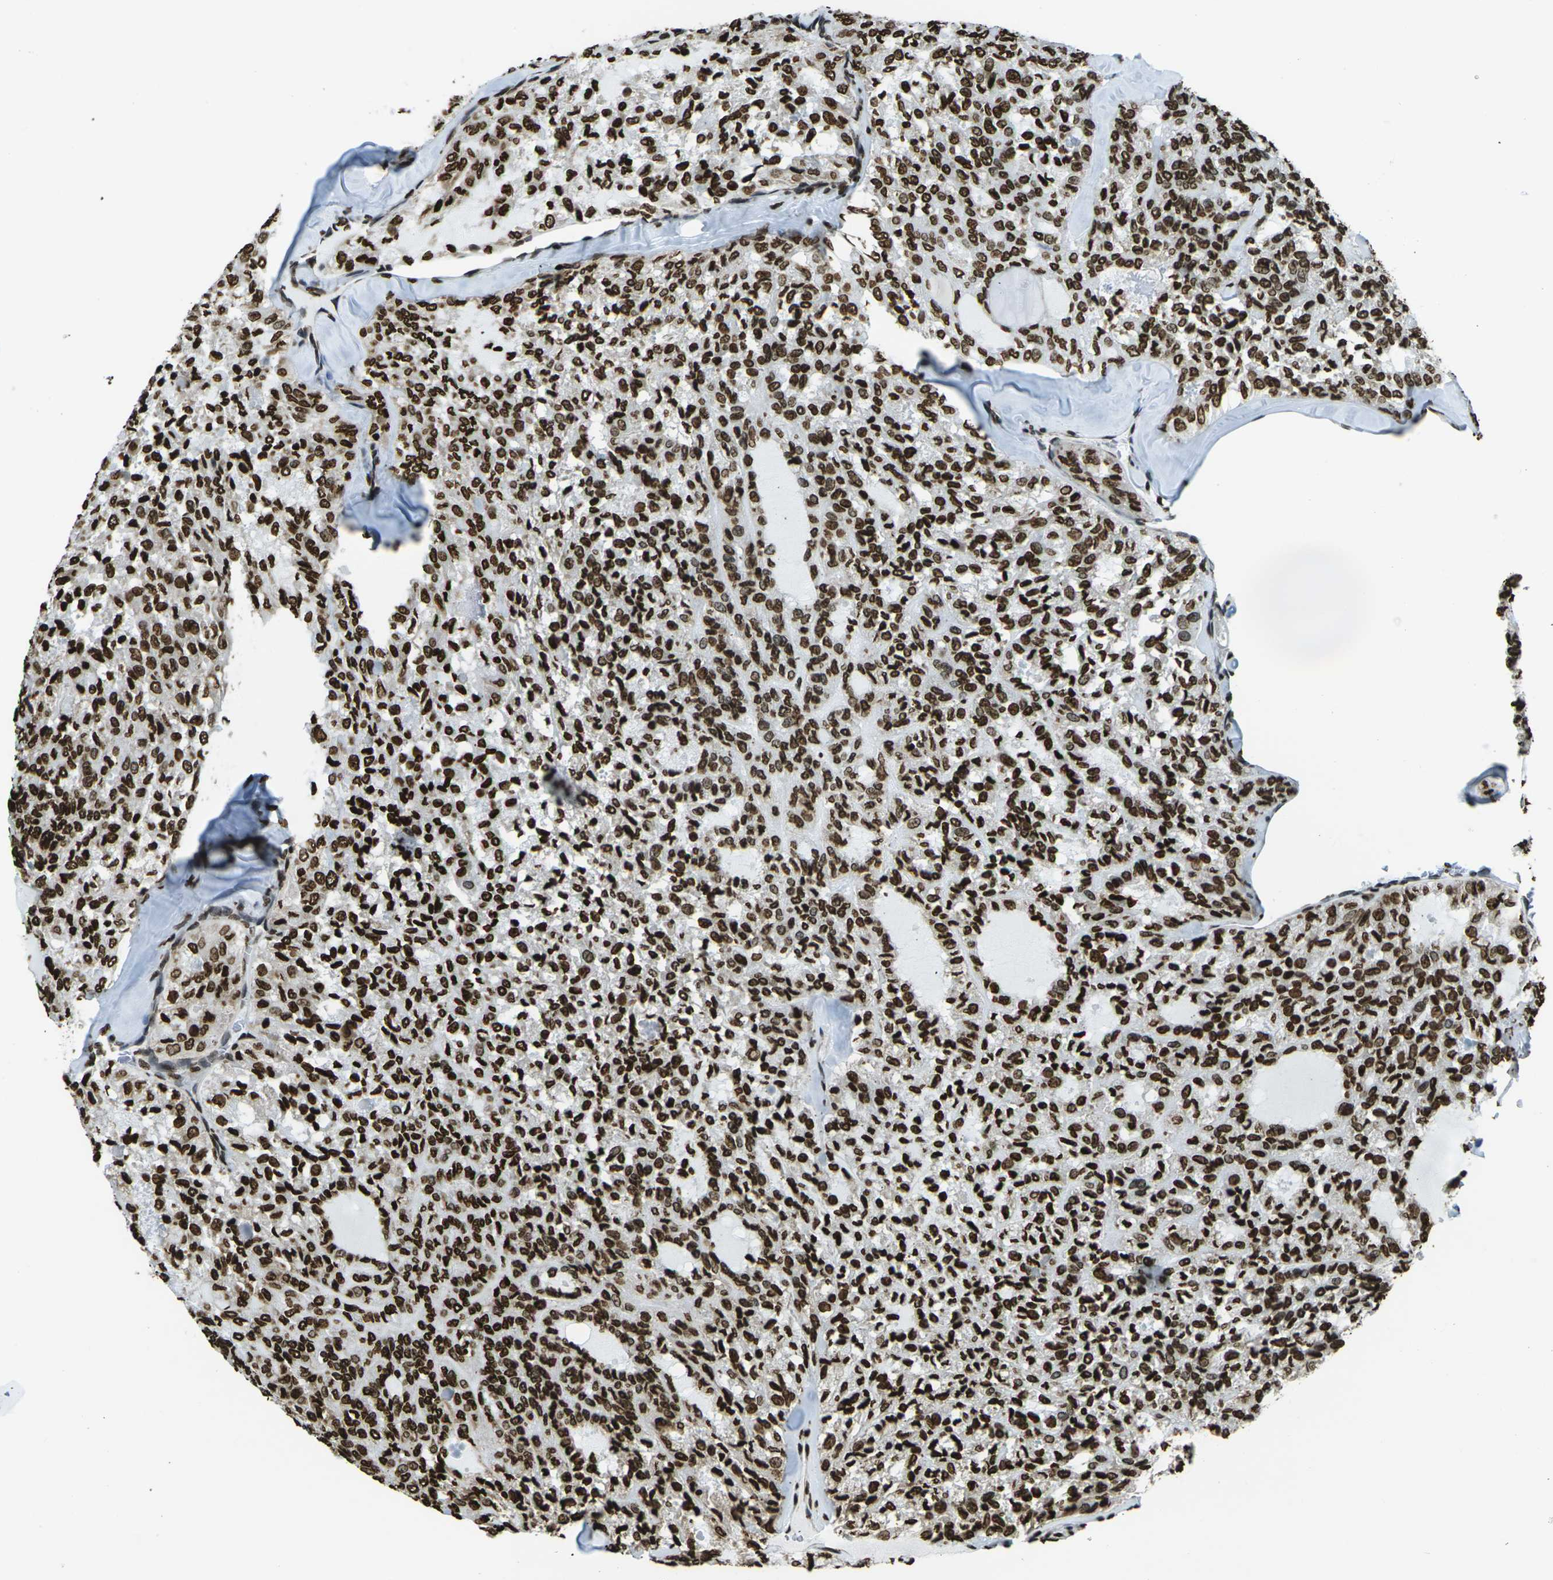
{"staining": {"intensity": "strong", "quantity": ">75%", "location": "nuclear"}, "tissue": "thyroid cancer", "cell_type": "Tumor cells", "image_type": "cancer", "snomed": [{"axis": "morphology", "description": "Follicular adenoma carcinoma, NOS"}, {"axis": "topography", "description": "Thyroid gland"}], "caption": "This micrograph exhibits IHC staining of human follicular adenoma carcinoma (thyroid), with high strong nuclear positivity in about >75% of tumor cells.", "gene": "H1-2", "patient": {"sex": "male", "age": 75}}